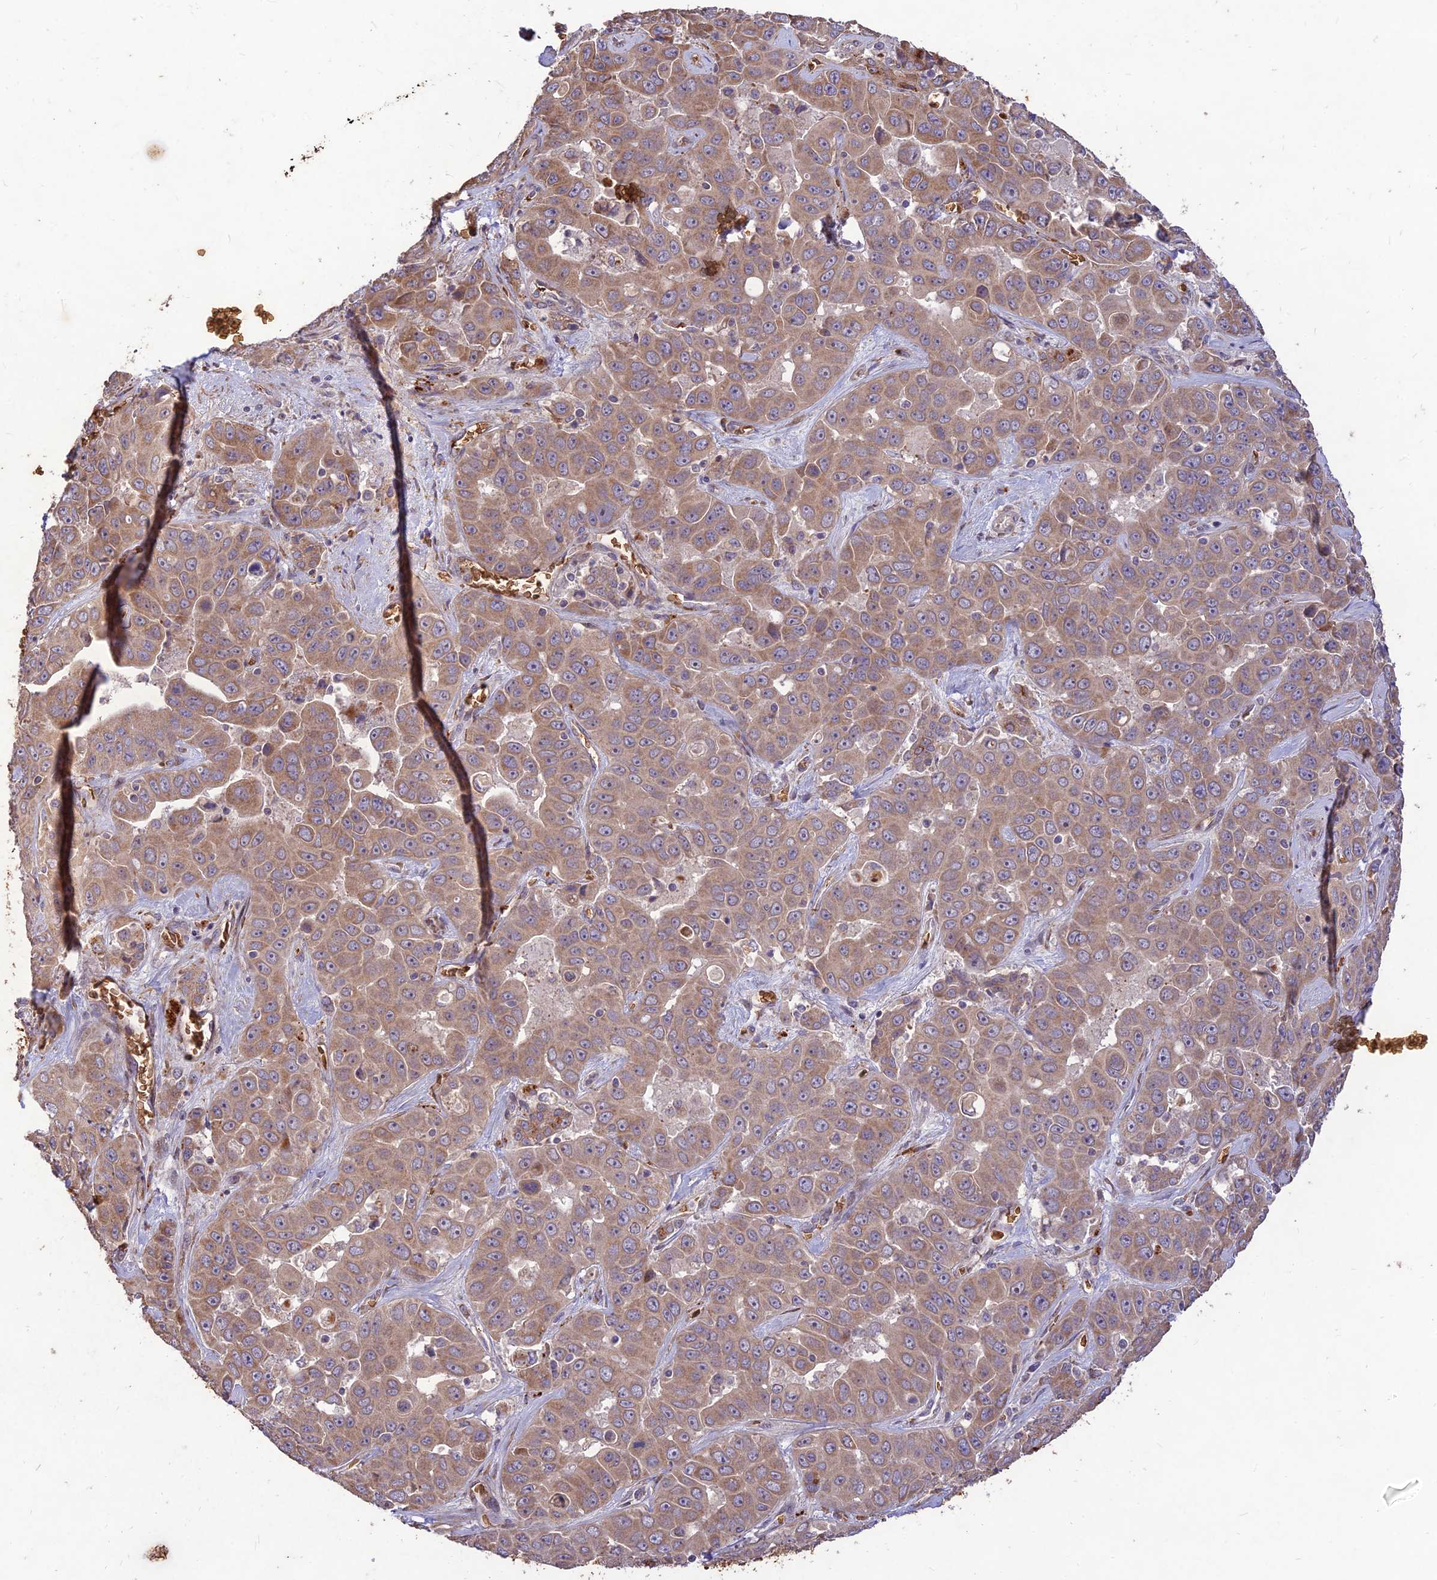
{"staining": {"intensity": "moderate", "quantity": ">75%", "location": "cytoplasmic/membranous"}, "tissue": "liver cancer", "cell_type": "Tumor cells", "image_type": "cancer", "snomed": [{"axis": "morphology", "description": "Cholangiocarcinoma"}, {"axis": "topography", "description": "Liver"}], "caption": "Protein staining of liver cholangiocarcinoma tissue shows moderate cytoplasmic/membranous staining in about >75% of tumor cells.", "gene": "PPP1R11", "patient": {"sex": "female", "age": 52}}